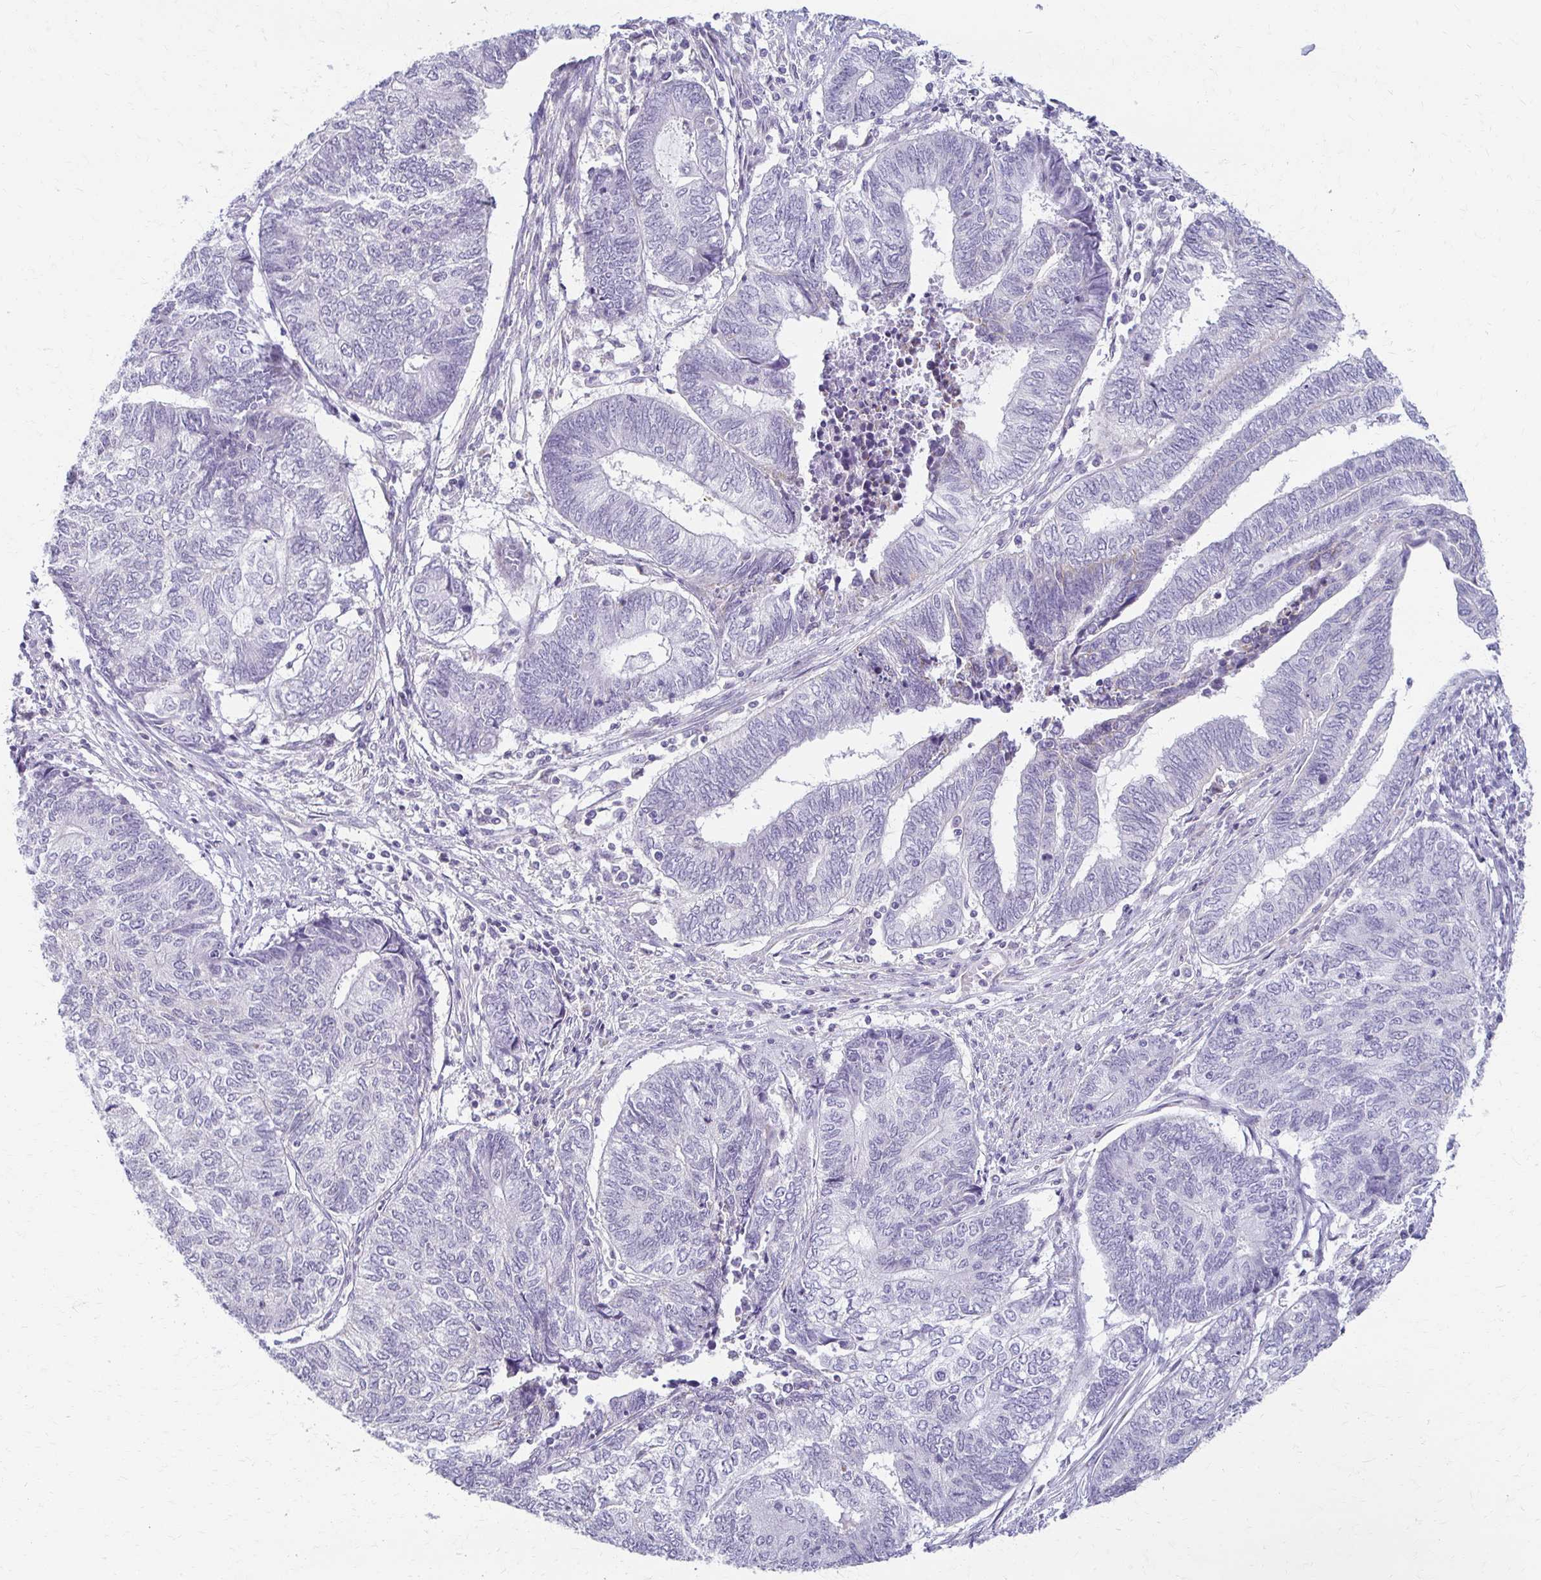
{"staining": {"intensity": "negative", "quantity": "none", "location": "none"}, "tissue": "endometrial cancer", "cell_type": "Tumor cells", "image_type": "cancer", "snomed": [{"axis": "morphology", "description": "Adenocarcinoma, NOS"}, {"axis": "topography", "description": "Uterus"}, {"axis": "topography", "description": "Endometrium"}], "caption": "DAB (3,3'-diaminobenzidine) immunohistochemical staining of endometrial cancer (adenocarcinoma) exhibits no significant positivity in tumor cells. (DAB immunohistochemistry, high magnification).", "gene": "FCGR2B", "patient": {"sex": "female", "age": 70}}